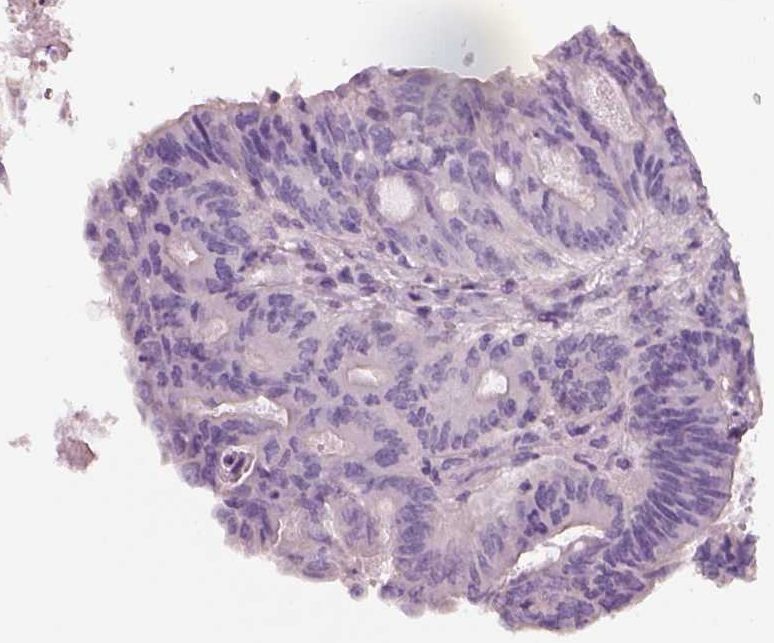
{"staining": {"intensity": "negative", "quantity": "none", "location": "none"}, "tissue": "colorectal cancer", "cell_type": "Tumor cells", "image_type": "cancer", "snomed": [{"axis": "morphology", "description": "Adenocarcinoma, NOS"}, {"axis": "topography", "description": "Colon"}], "caption": "Colorectal cancer was stained to show a protein in brown. There is no significant positivity in tumor cells. (Stains: DAB IHC with hematoxylin counter stain, Microscopy: brightfield microscopy at high magnification).", "gene": "OTUD6A", "patient": {"sex": "female", "age": 70}}